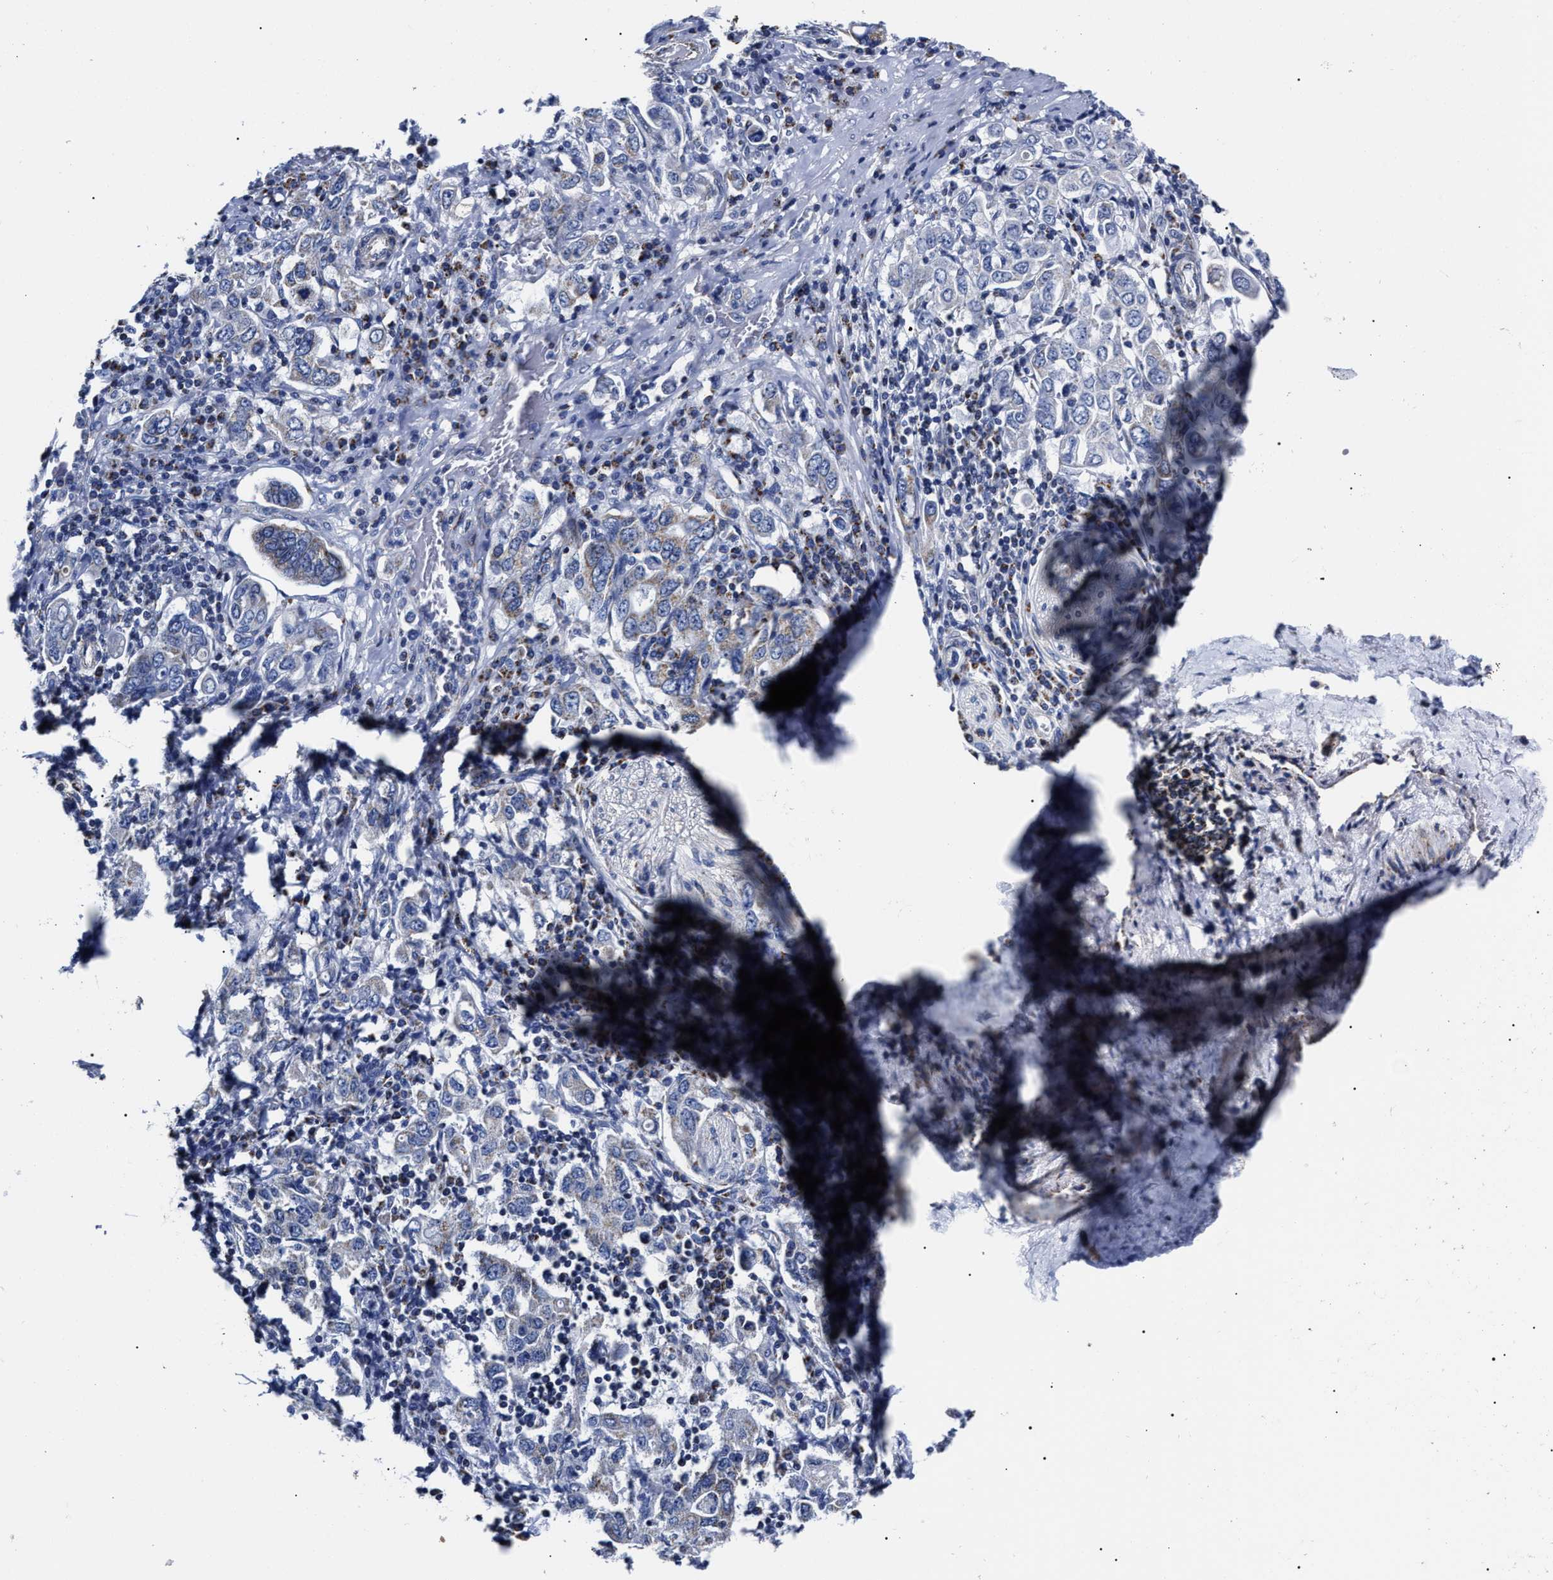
{"staining": {"intensity": "weak", "quantity": "<25%", "location": "cytoplasmic/membranous"}, "tissue": "stomach cancer", "cell_type": "Tumor cells", "image_type": "cancer", "snomed": [{"axis": "morphology", "description": "Adenocarcinoma, NOS"}, {"axis": "topography", "description": "Stomach, upper"}], "caption": "Immunohistochemistry (IHC) of human stomach cancer reveals no positivity in tumor cells.", "gene": "HINT2", "patient": {"sex": "male", "age": 62}}